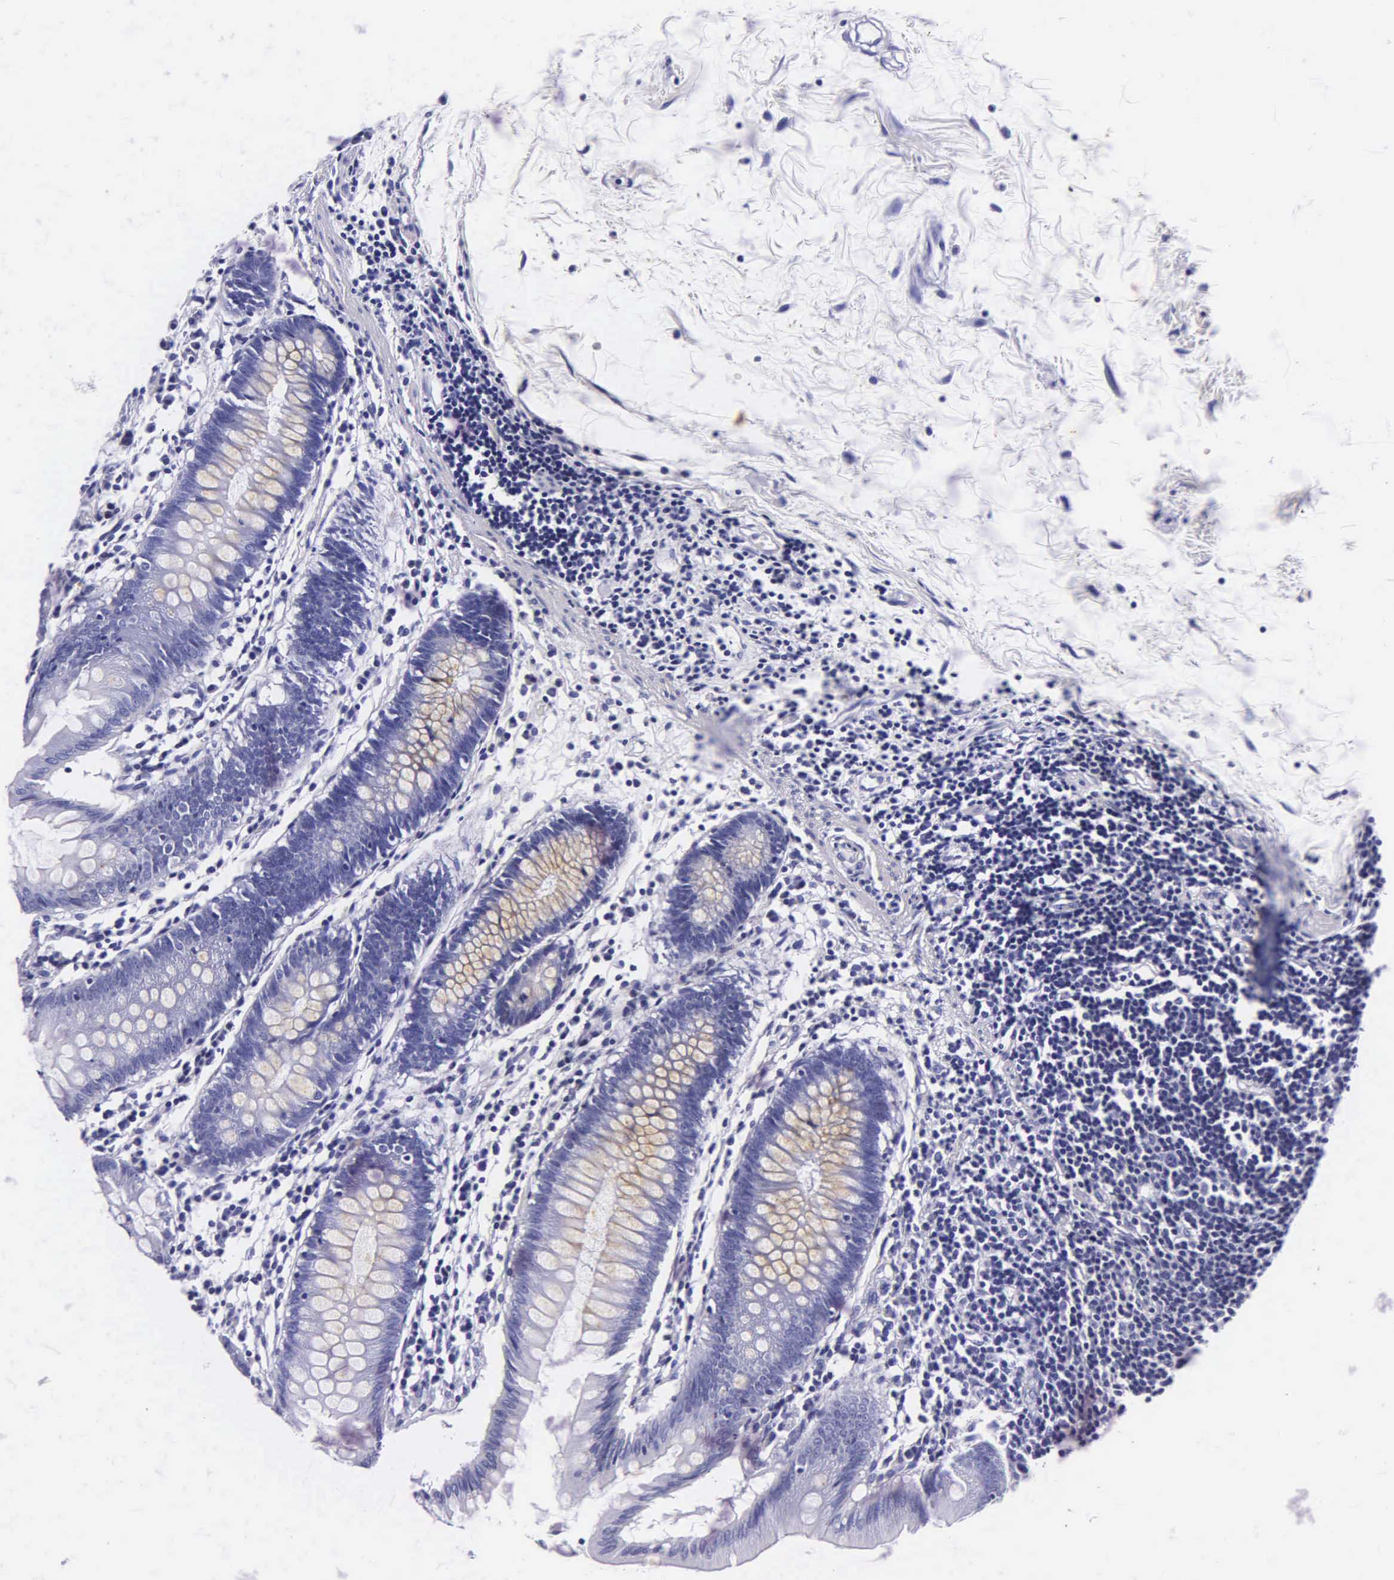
{"staining": {"intensity": "negative", "quantity": "none", "location": "none"}, "tissue": "colon", "cell_type": "Endothelial cells", "image_type": "normal", "snomed": [{"axis": "morphology", "description": "Normal tissue, NOS"}, {"axis": "topography", "description": "Colon"}], "caption": "This is an immunohistochemistry photomicrograph of benign colon. There is no staining in endothelial cells.", "gene": "MB", "patient": {"sex": "female", "age": 55}}